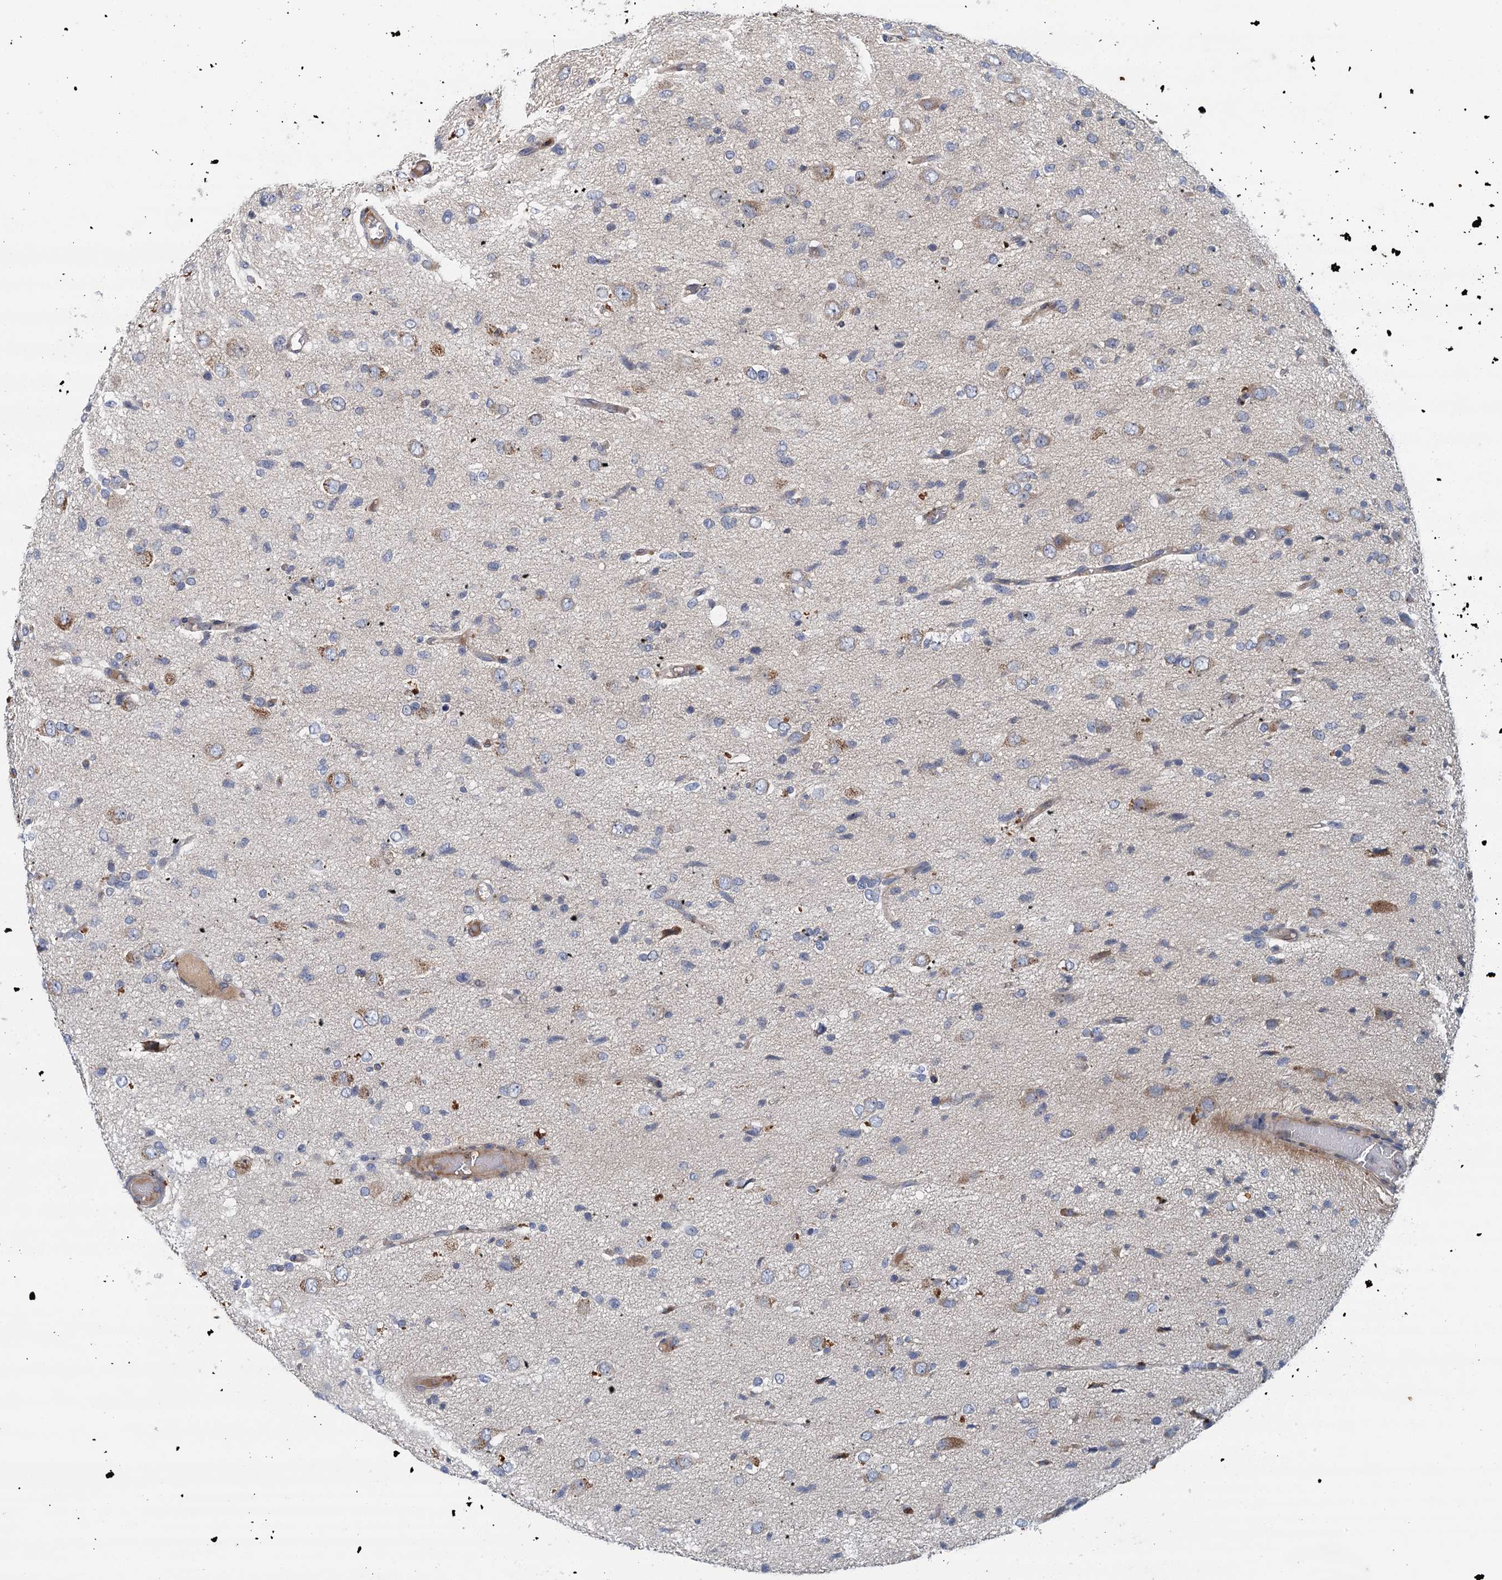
{"staining": {"intensity": "negative", "quantity": "none", "location": "none"}, "tissue": "glioma", "cell_type": "Tumor cells", "image_type": "cancer", "snomed": [{"axis": "morphology", "description": "Glioma, malignant, High grade"}, {"axis": "topography", "description": "Brain"}], "caption": "There is no significant staining in tumor cells of glioma.", "gene": "TPCN1", "patient": {"sex": "female", "age": 59}}